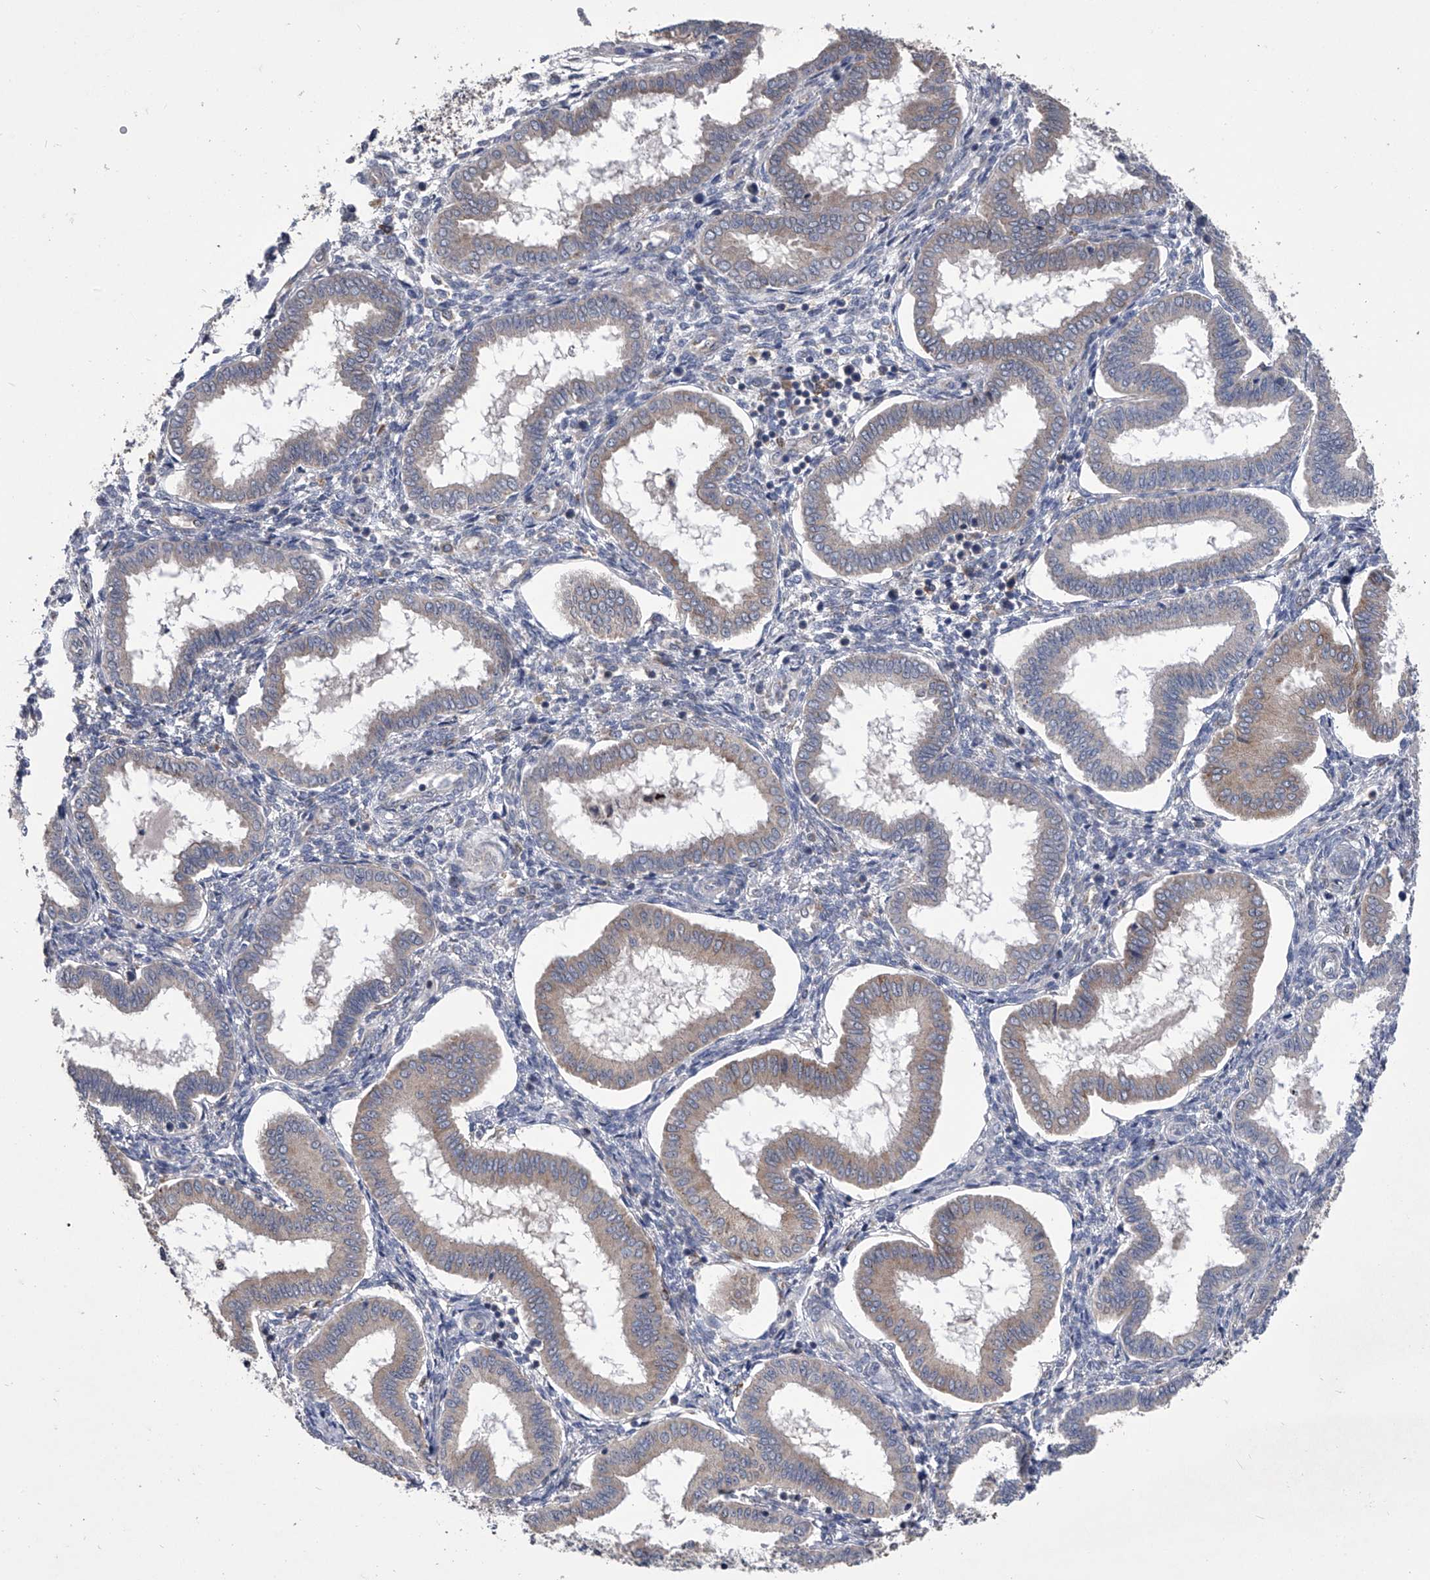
{"staining": {"intensity": "negative", "quantity": "none", "location": "none"}, "tissue": "endometrium", "cell_type": "Cells in endometrial stroma", "image_type": "normal", "snomed": [{"axis": "morphology", "description": "Normal tissue, NOS"}, {"axis": "topography", "description": "Endometrium"}], "caption": "High magnification brightfield microscopy of unremarkable endometrium stained with DAB (3,3'-diaminobenzidine) (brown) and counterstained with hematoxylin (blue): cells in endometrial stroma show no significant expression. Brightfield microscopy of immunohistochemistry stained with DAB (3,3'-diaminobenzidine) (brown) and hematoxylin (blue), captured at high magnification.", "gene": "MAP4K3", "patient": {"sex": "female", "age": 24}}